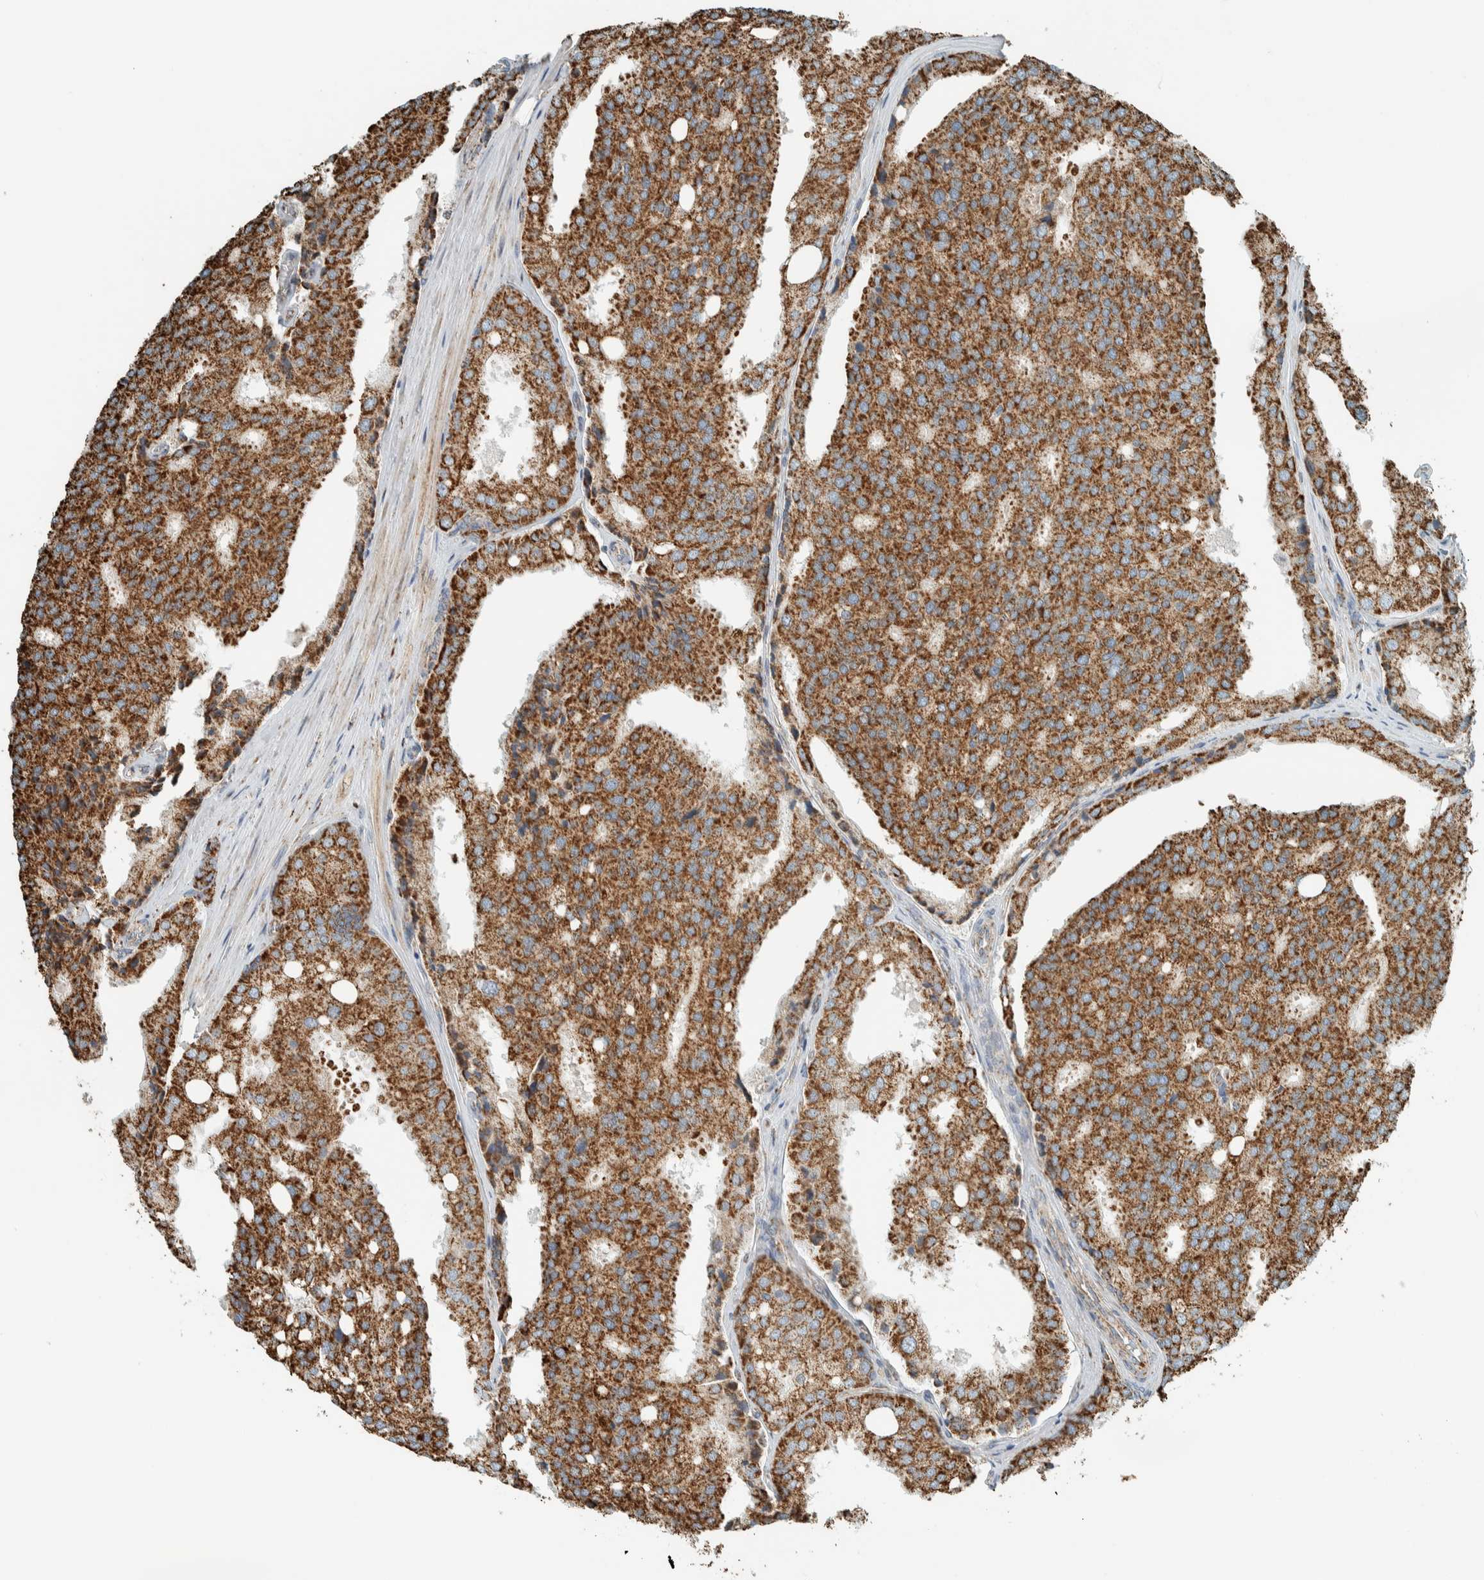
{"staining": {"intensity": "strong", "quantity": ">75%", "location": "cytoplasmic/membranous"}, "tissue": "prostate cancer", "cell_type": "Tumor cells", "image_type": "cancer", "snomed": [{"axis": "morphology", "description": "Adenocarcinoma, High grade"}, {"axis": "topography", "description": "Prostate"}], "caption": "IHC (DAB) staining of prostate cancer reveals strong cytoplasmic/membranous protein expression in about >75% of tumor cells.", "gene": "ZNF454", "patient": {"sex": "male", "age": 50}}